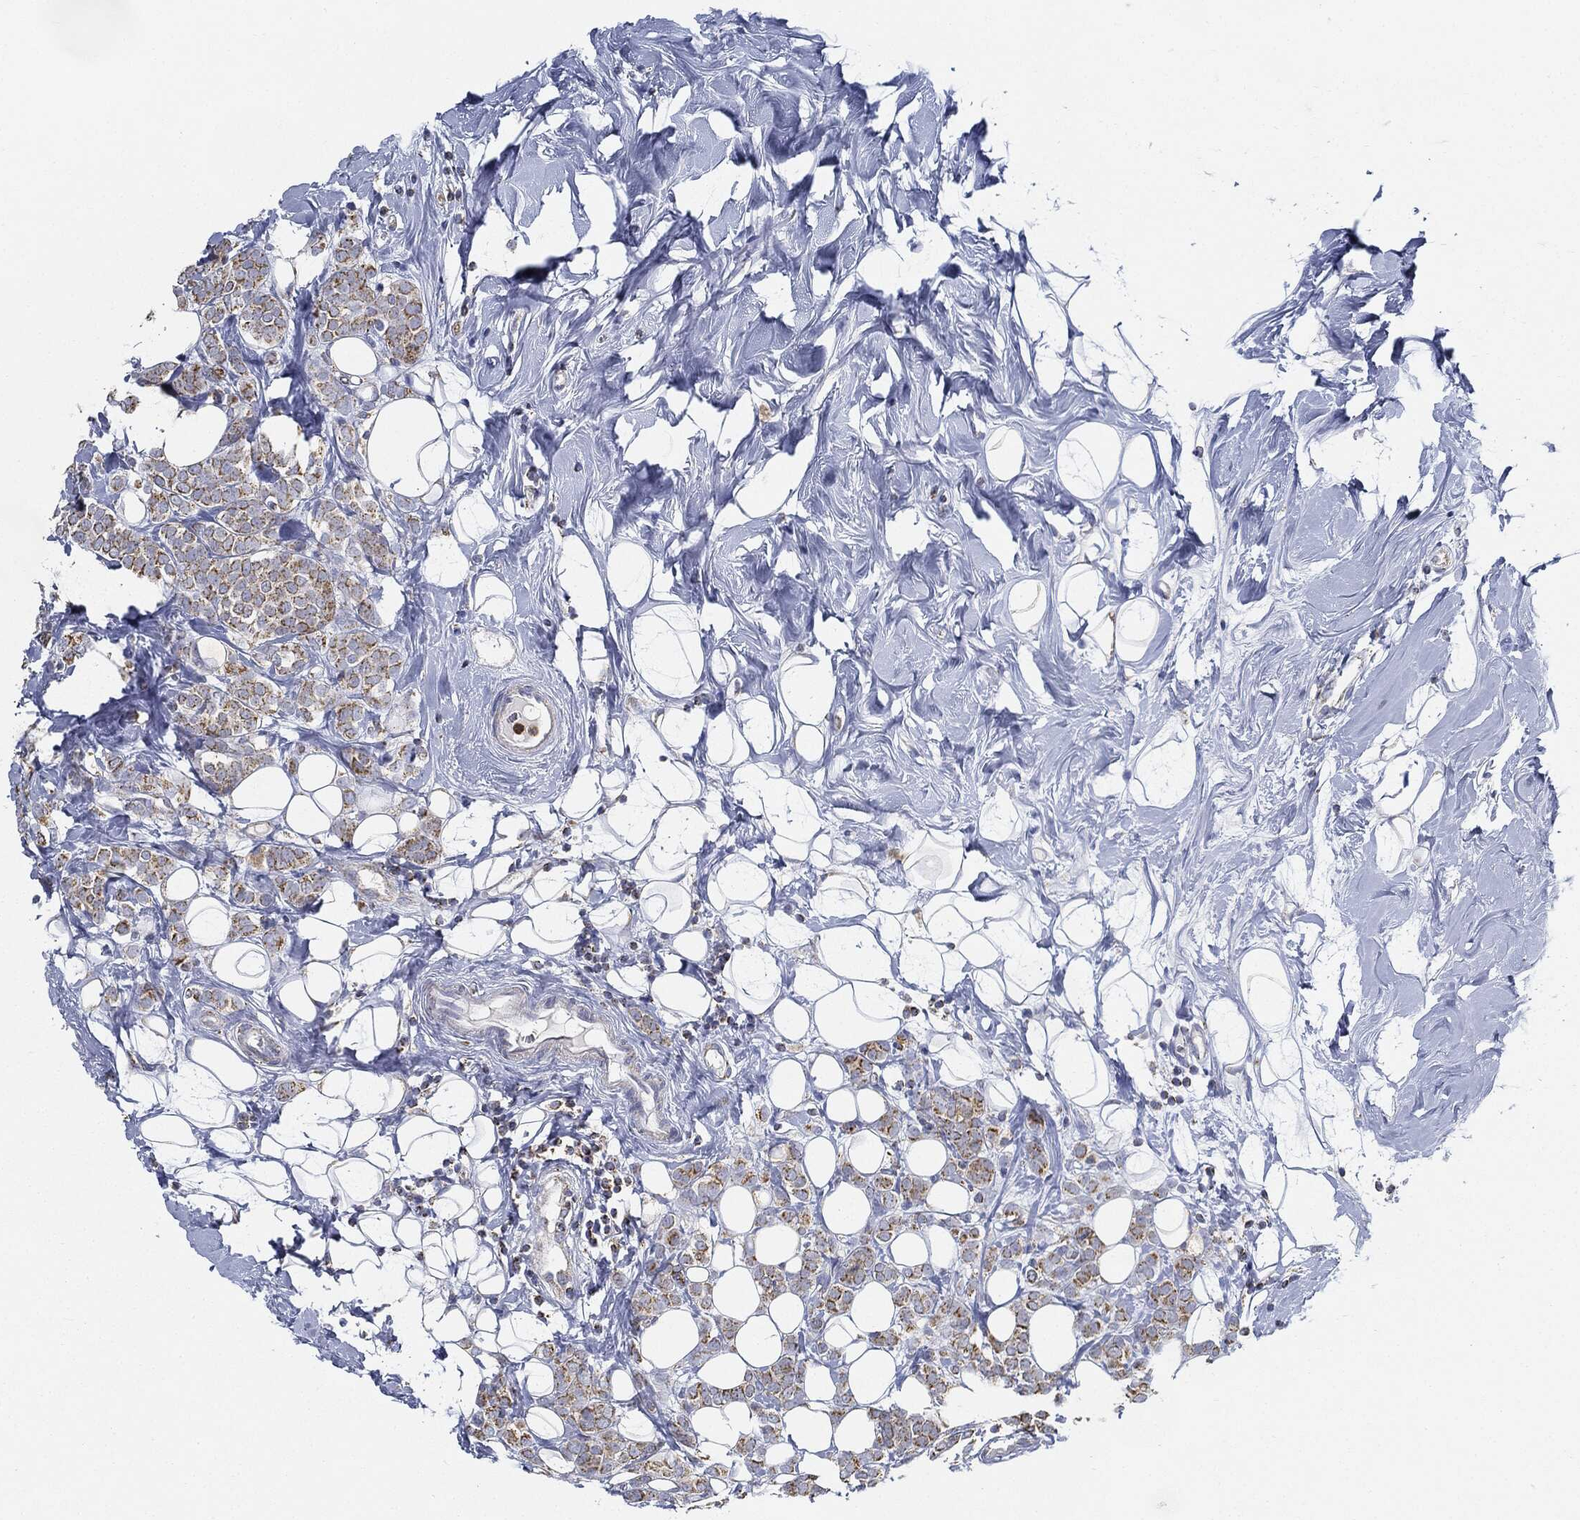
{"staining": {"intensity": "strong", "quantity": ">75%", "location": "cytoplasmic/membranous"}, "tissue": "breast cancer", "cell_type": "Tumor cells", "image_type": "cancer", "snomed": [{"axis": "morphology", "description": "Lobular carcinoma"}, {"axis": "topography", "description": "Breast"}], "caption": "Breast cancer stained with a brown dye reveals strong cytoplasmic/membranous positive expression in approximately >75% of tumor cells.", "gene": "CAPN15", "patient": {"sex": "female", "age": 49}}